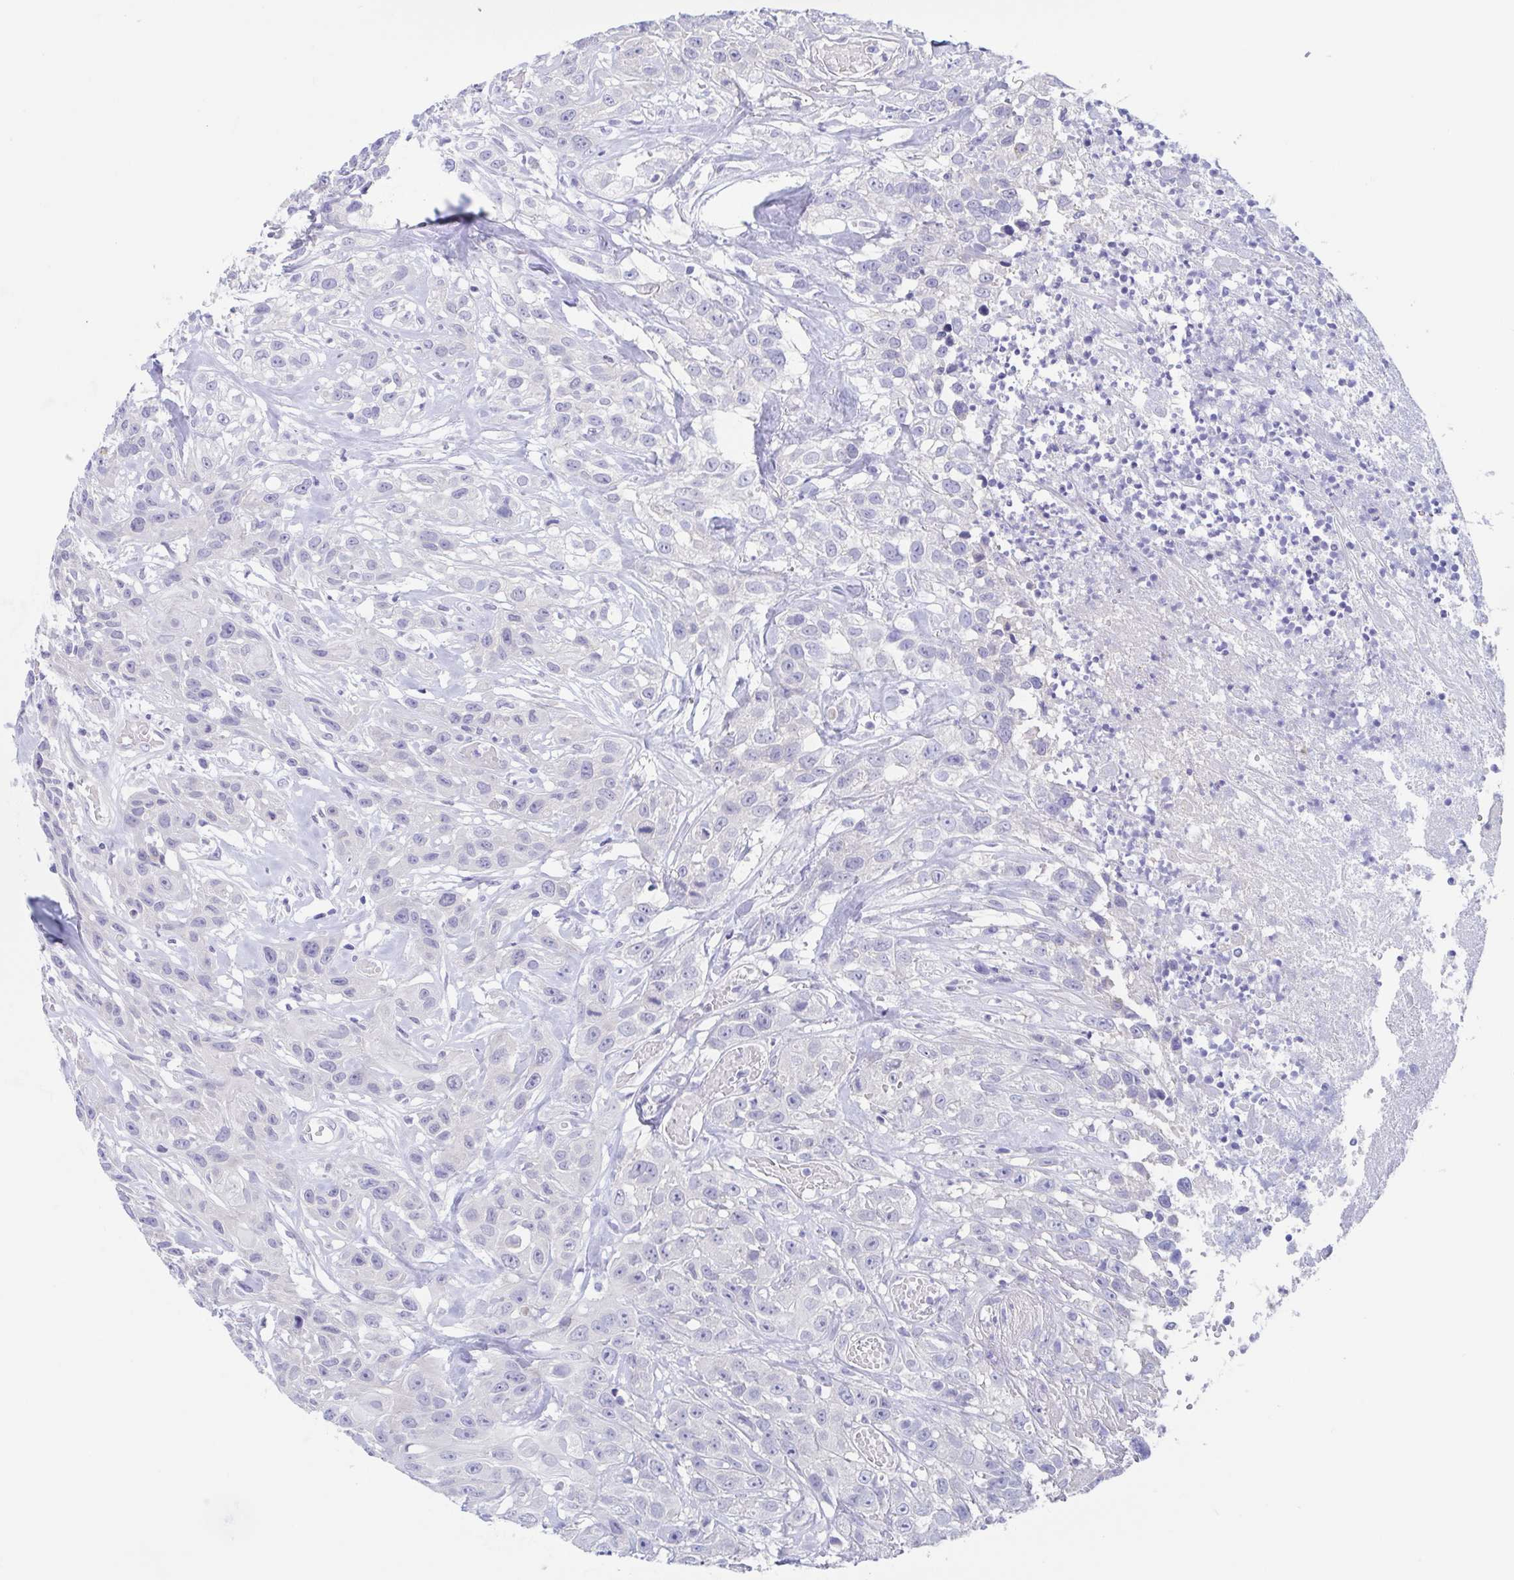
{"staining": {"intensity": "negative", "quantity": "none", "location": "none"}, "tissue": "head and neck cancer", "cell_type": "Tumor cells", "image_type": "cancer", "snomed": [{"axis": "morphology", "description": "Squamous cell carcinoma, NOS"}, {"axis": "topography", "description": "Head-Neck"}], "caption": "The micrograph exhibits no significant positivity in tumor cells of head and neck cancer (squamous cell carcinoma).", "gene": "TEX12", "patient": {"sex": "male", "age": 57}}